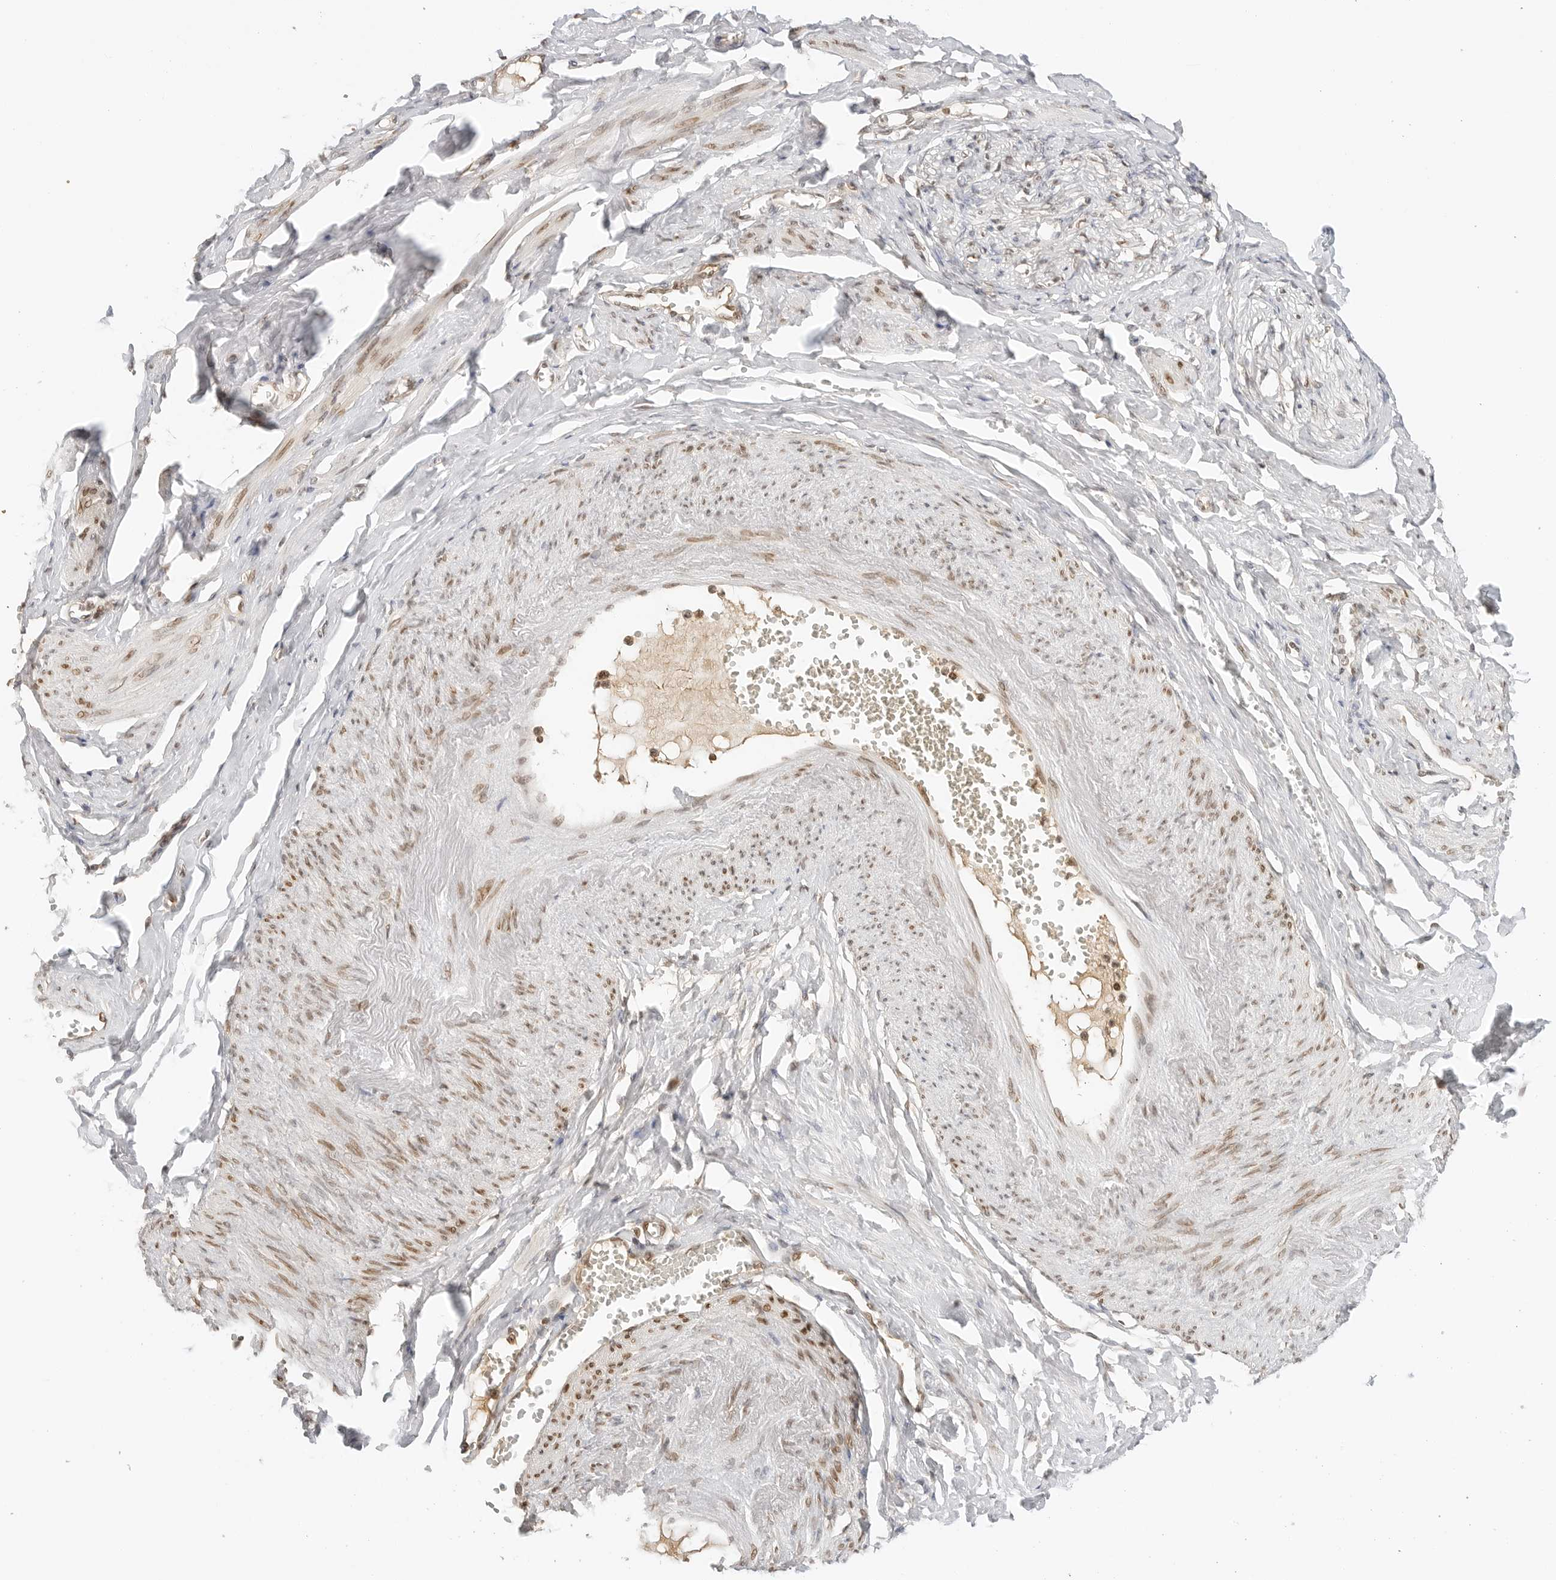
{"staining": {"intensity": "negative", "quantity": "none", "location": "none"}, "tissue": "adipose tissue", "cell_type": "Adipocytes", "image_type": "normal", "snomed": [{"axis": "morphology", "description": "Normal tissue, NOS"}, {"axis": "topography", "description": "Vascular tissue"}, {"axis": "topography", "description": "Fallopian tube"}, {"axis": "topography", "description": "Ovary"}], "caption": "Immunohistochemical staining of normal human adipose tissue exhibits no significant staining in adipocytes.", "gene": "POLH", "patient": {"sex": "female", "age": 67}}